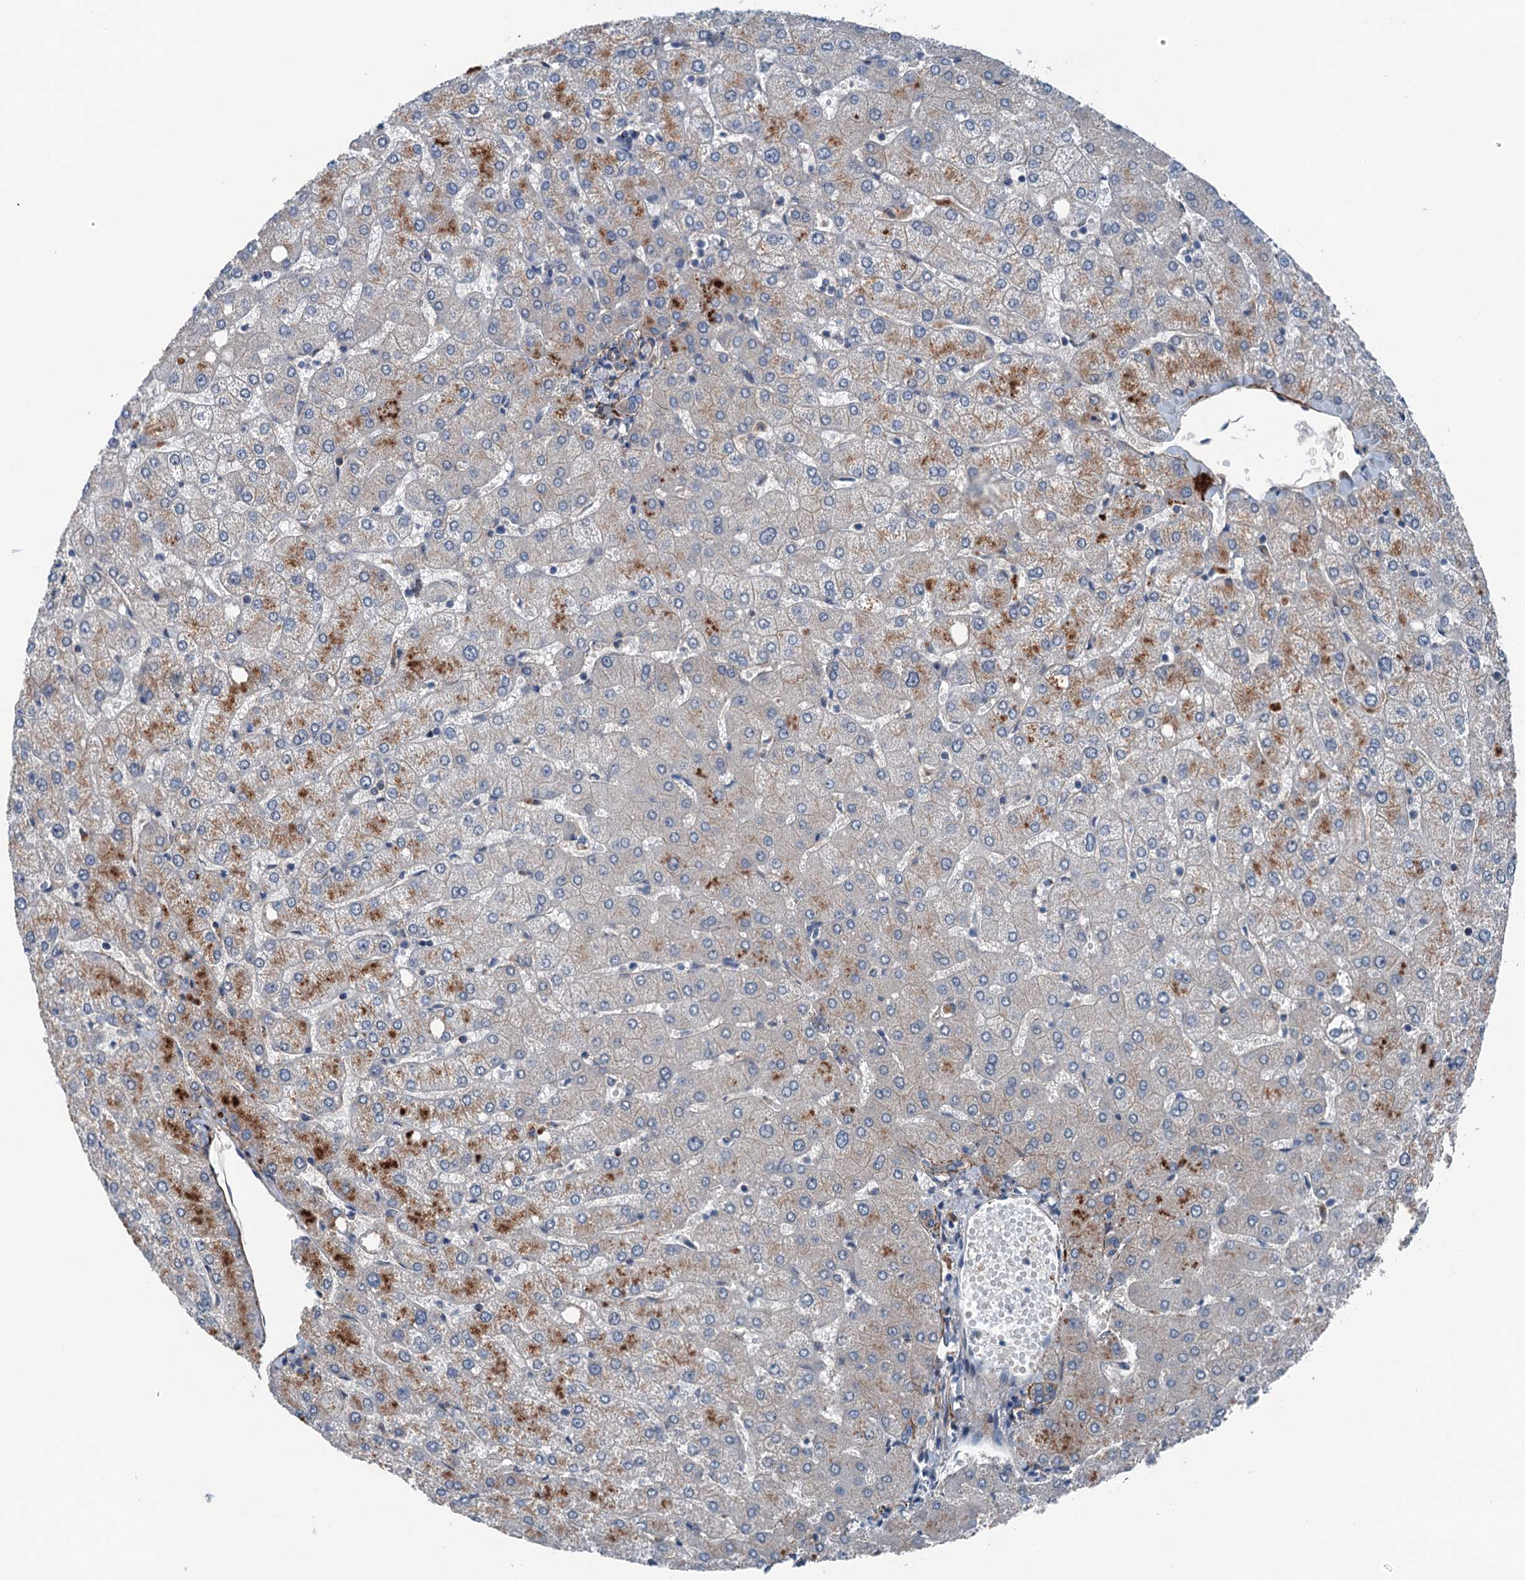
{"staining": {"intensity": "negative", "quantity": "none", "location": "none"}, "tissue": "liver", "cell_type": "Cholangiocytes", "image_type": "normal", "snomed": [{"axis": "morphology", "description": "Normal tissue, NOS"}, {"axis": "topography", "description": "Liver"}], "caption": "Immunohistochemistry (IHC) image of normal liver: liver stained with DAB shows no significant protein expression in cholangiocytes.", "gene": "SLC2A10", "patient": {"sex": "female", "age": 54}}